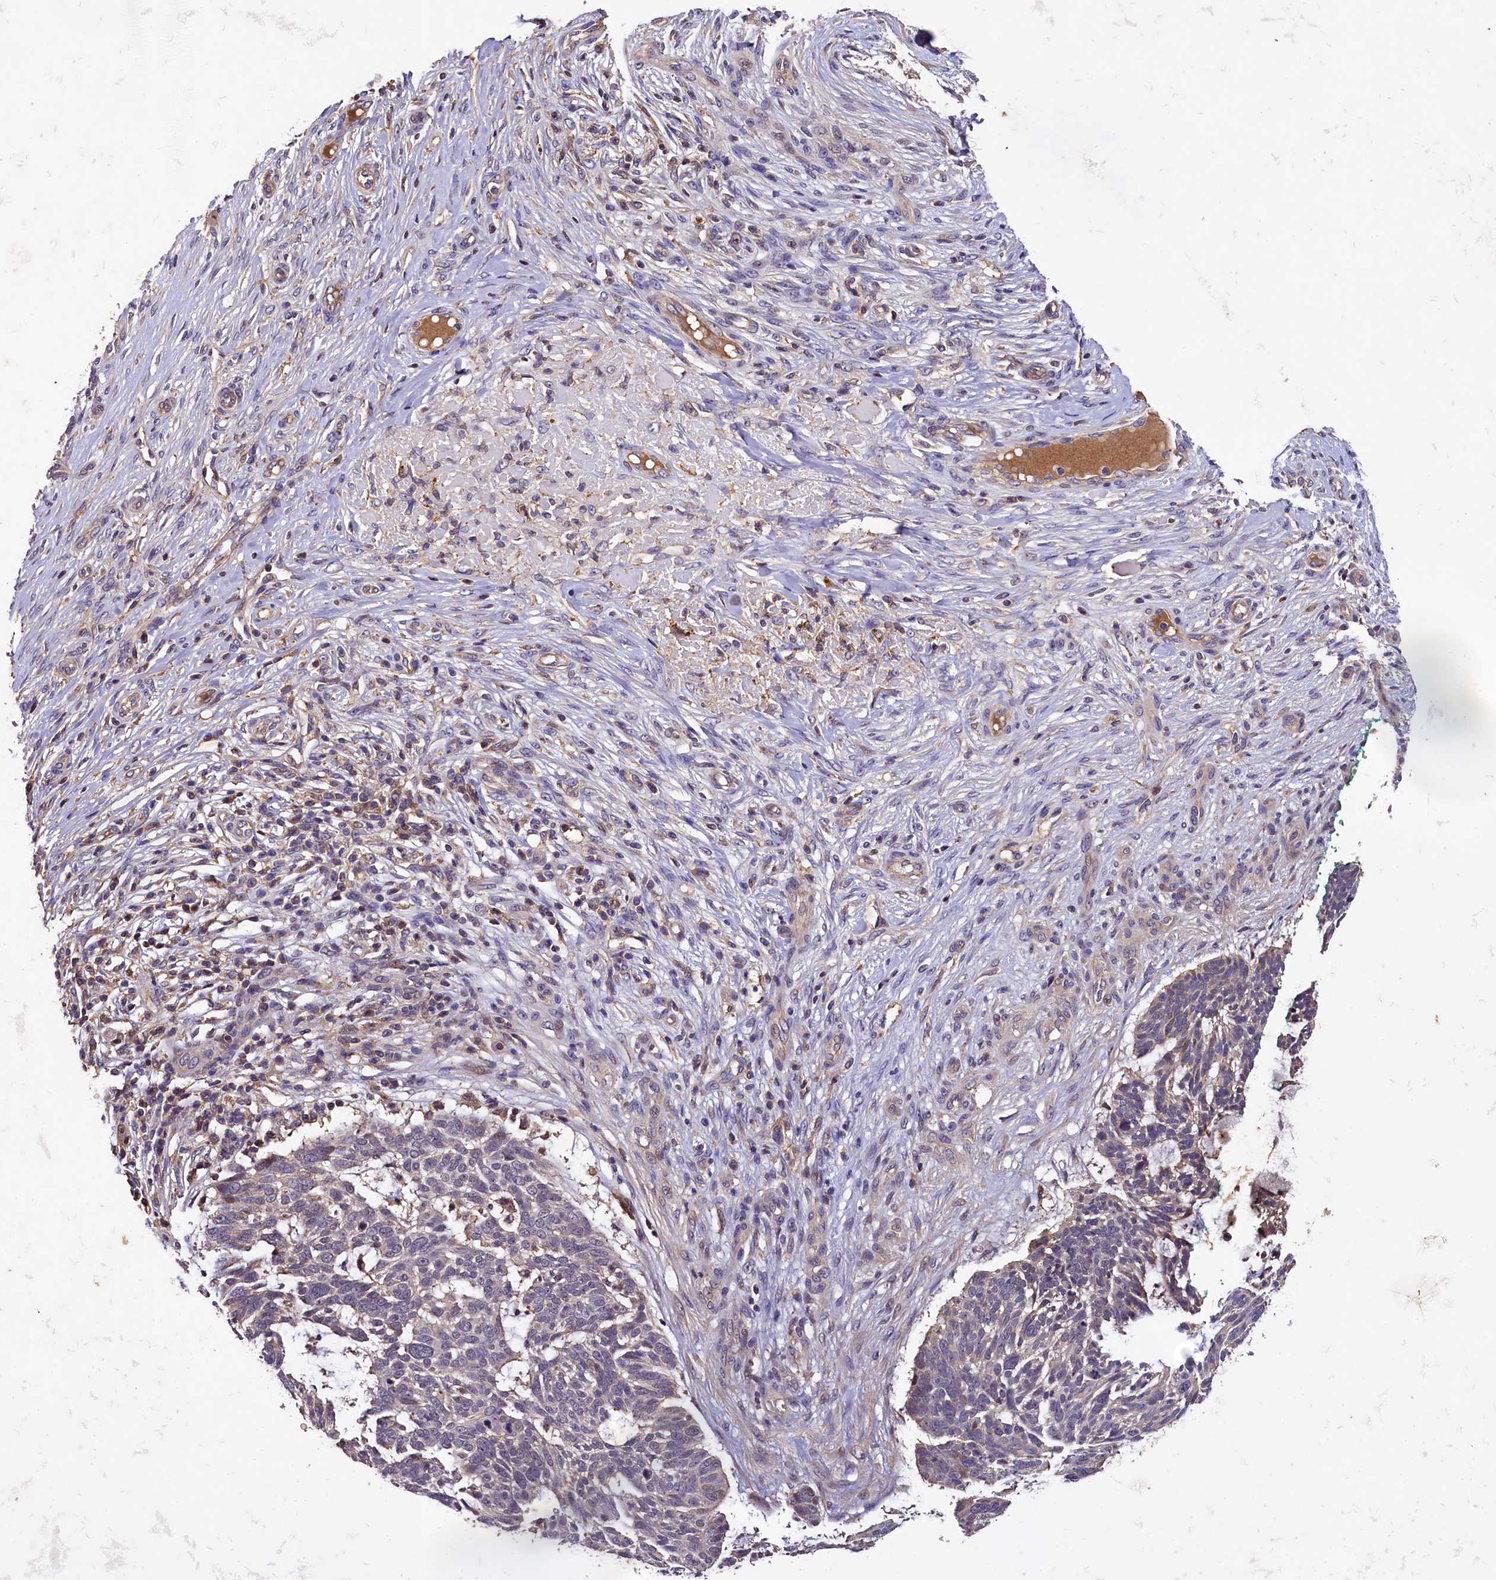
{"staining": {"intensity": "weak", "quantity": "<25%", "location": "cytoplasmic/membranous"}, "tissue": "skin cancer", "cell_type": "Tumor cells", "image_type": "cancer", "snomed": [{"axis": "morphology", "description": "Basal cell carcinoma"}, {"axis": "topography", "description": "Skin"}], "caption": "Immunohistochemical staining of skin basal cell carcinoma exhibits no significant staining in tumor cells.", "gene": "PLXNB1", "patient": {"sex": "male", "age": 88}}